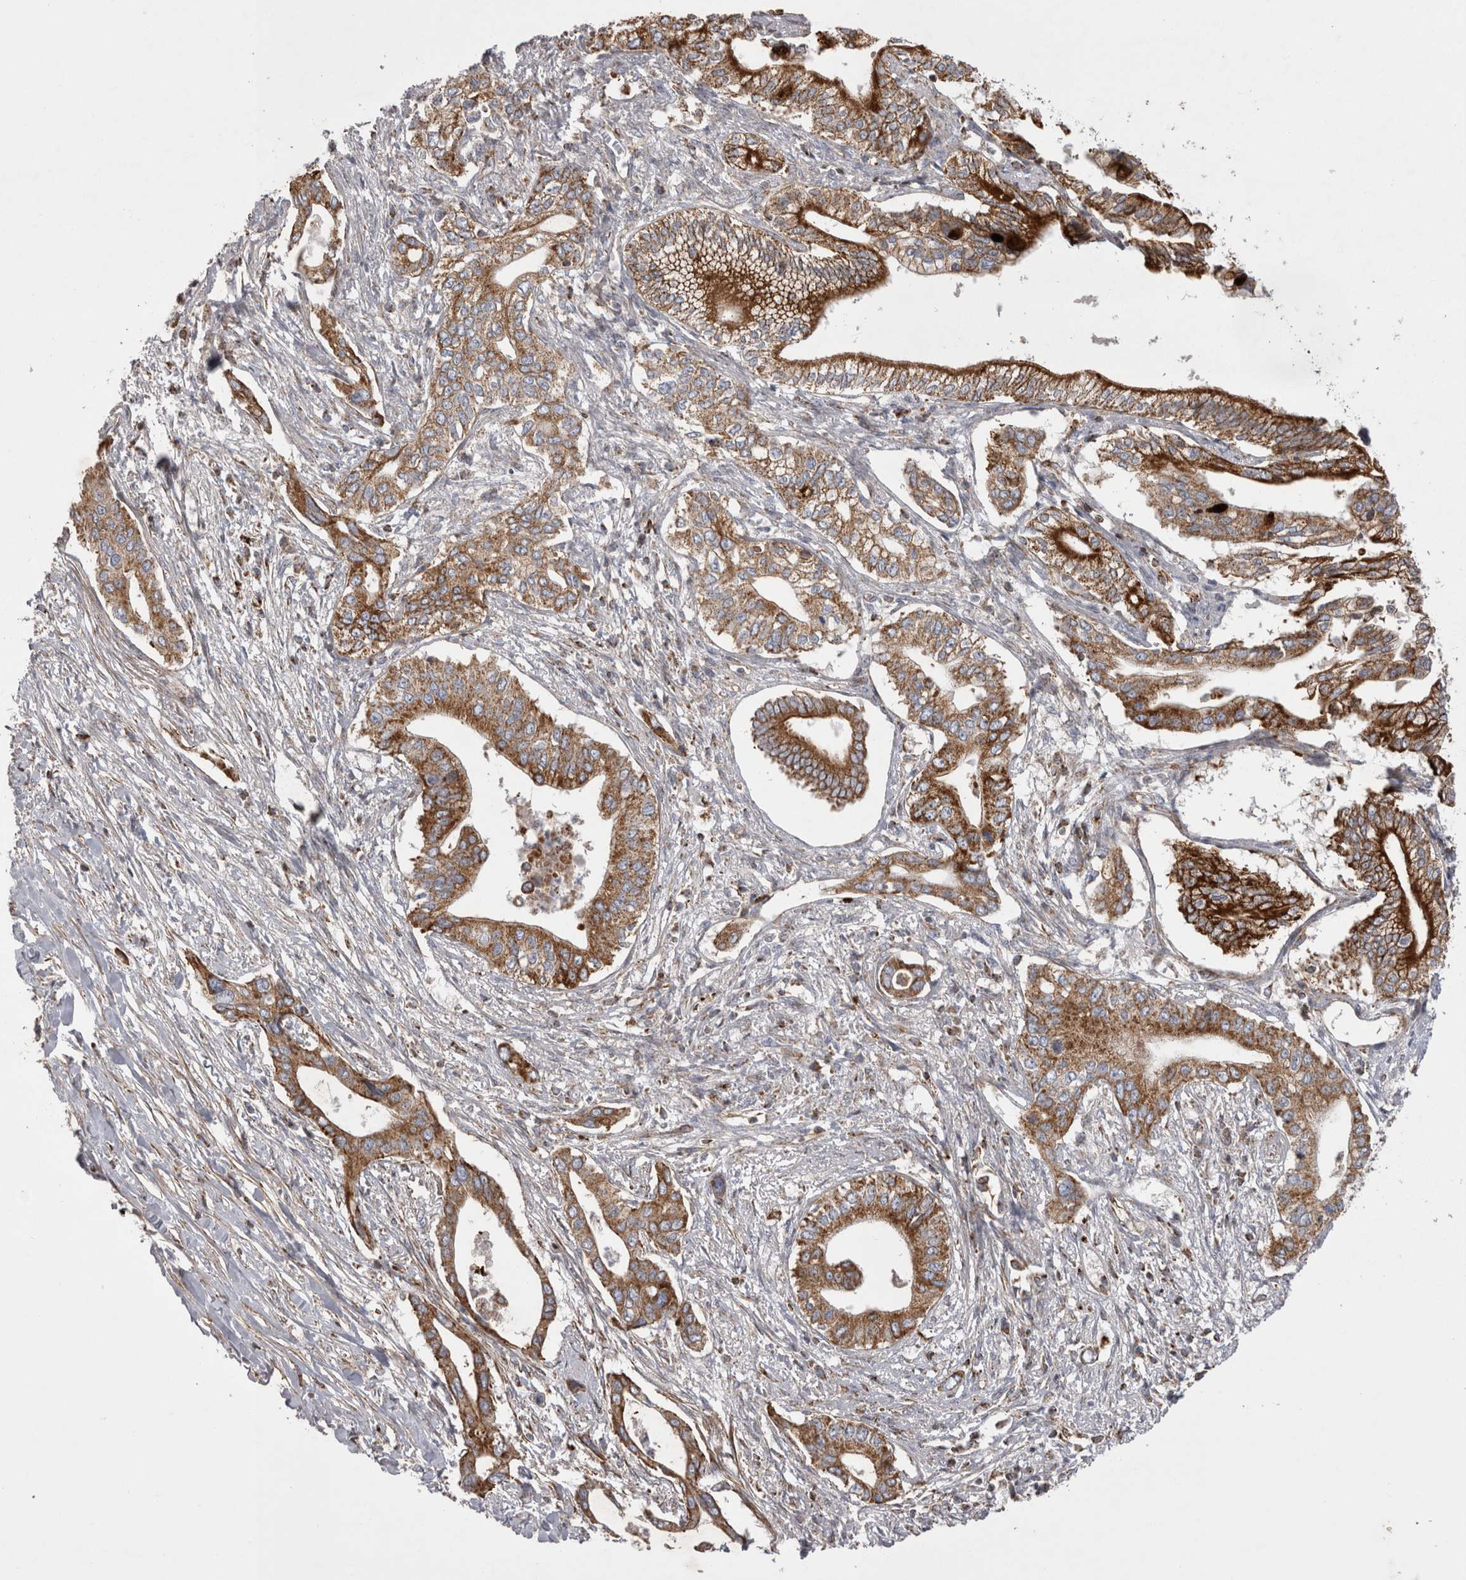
{"staining": {"intensity": "strong", "quantity": ">75%", "location": "cytoplasmic/membranous"}, "tissue": "pancreatic cancer", "cell_type": "Tumor cells", "image_type": "cancer", "snomed": [{"axis": "morphology", "description": "Normal tissue, NOS"}, {"axis": "morphology", "description": "Adenocarcinoma, NOS"}, {"axis": "topography", "description": "Pancreas"}, {"axis": "topography", "description": "Peripheral nerve tissue"}], "caption": "Adenocarcinoma (pancreatic) stained with DAB (3,3'-diaminobenzidine) IHC shows high levels of strong cytoplasmic/membranous expression in about >75% of tumor cells.", "gene": "TSPOAP1", "patient": {"sex": "male", "age": 59}}